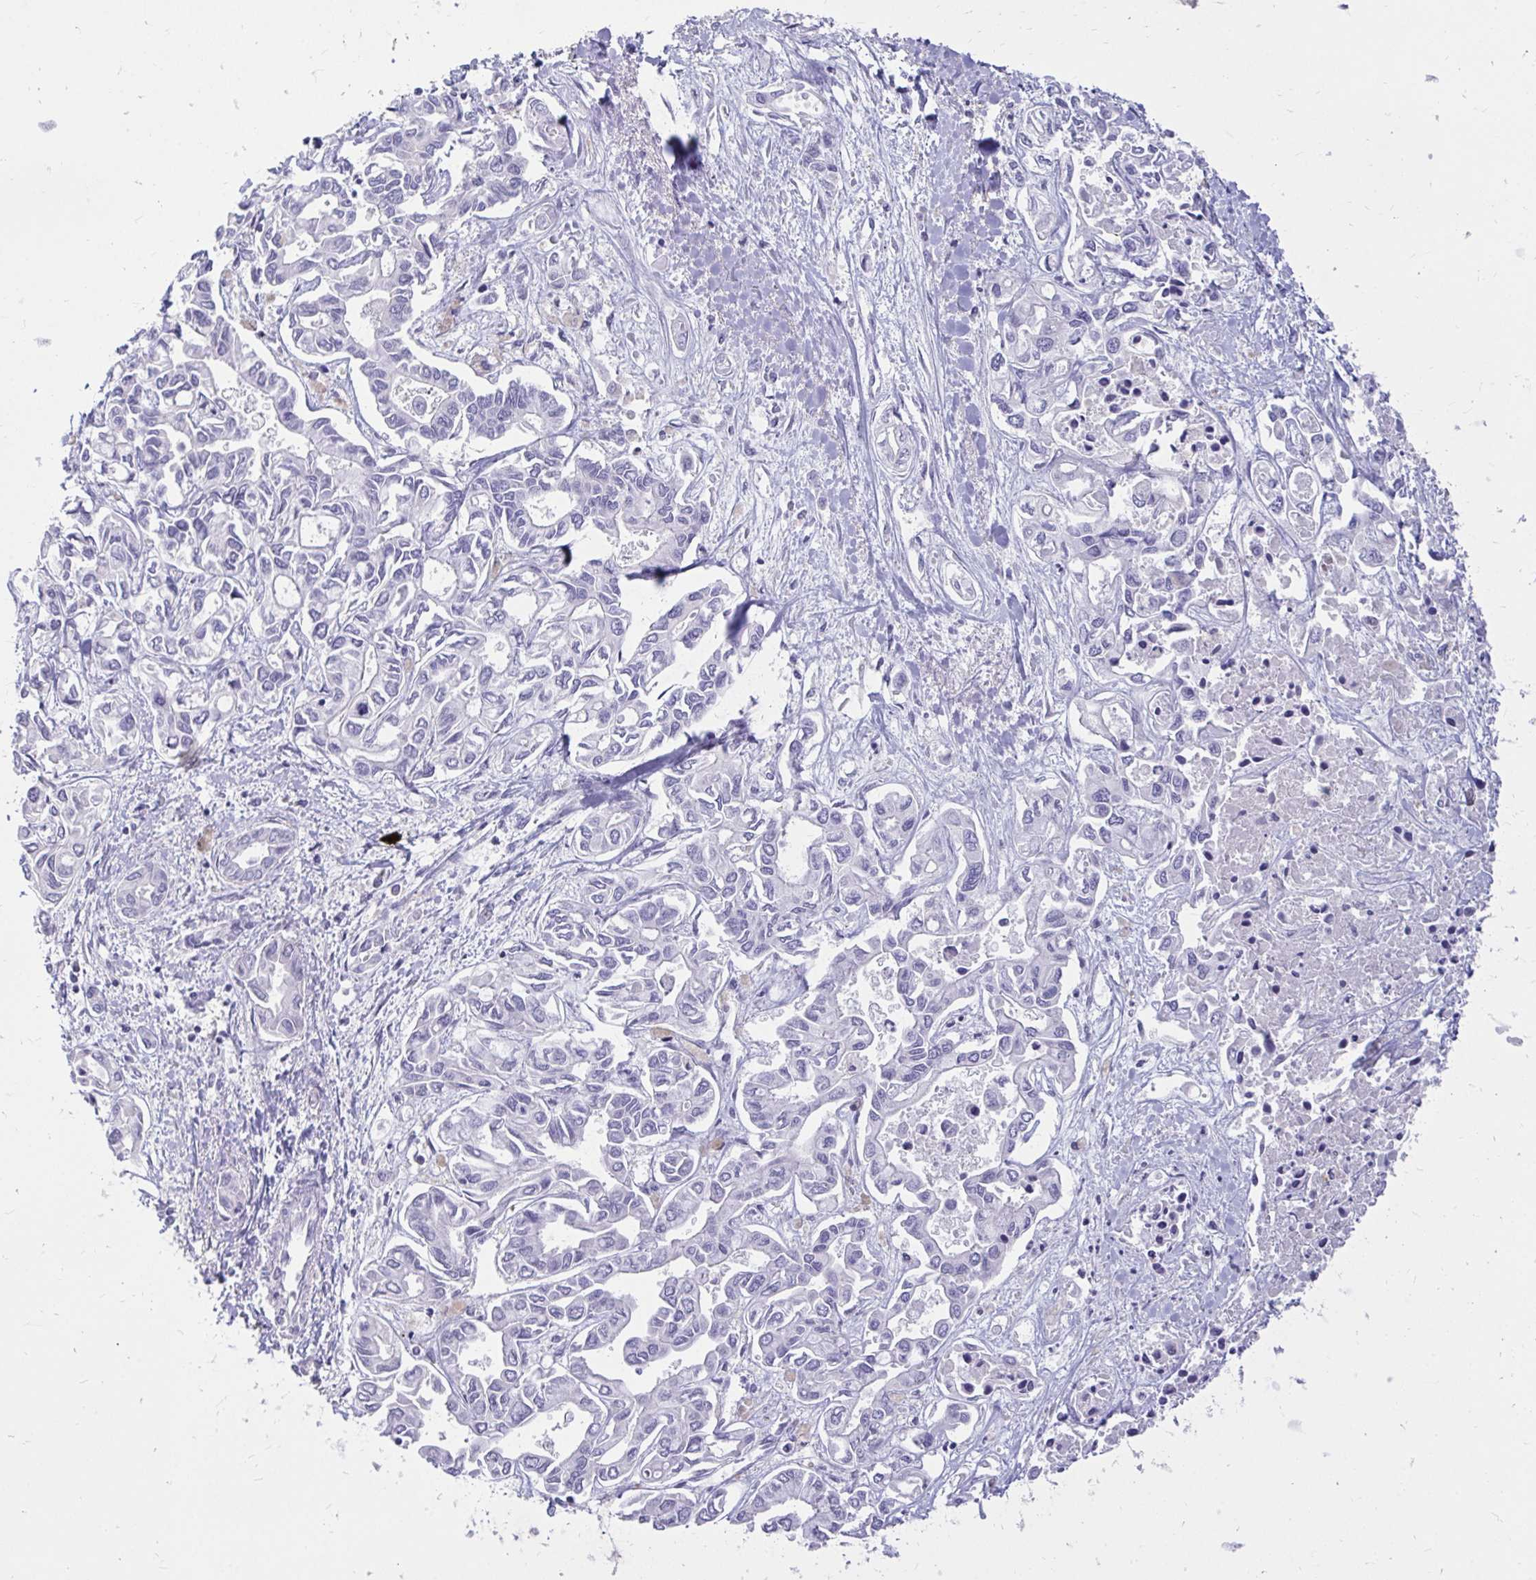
{"staining": {"intensity": "negative", "quantity": "none", "location": "none"}, "tissue": "liver cancer", "cell_type": "Tumor cells", "image_type": "cancer", "snomed": [{"axis": "morphology", "description": "Cholangiocarcinoma"}, {"axis": "topography", "description": "Liver"}], "caption": "The immunohistochemistry (IHC) micrograph has no significant staining in tumor cells of liver cancer (cholangiocarcinoma) tissue.", "gene": "NANOGNB", "patient": {"sex": "female", "age": 64}}